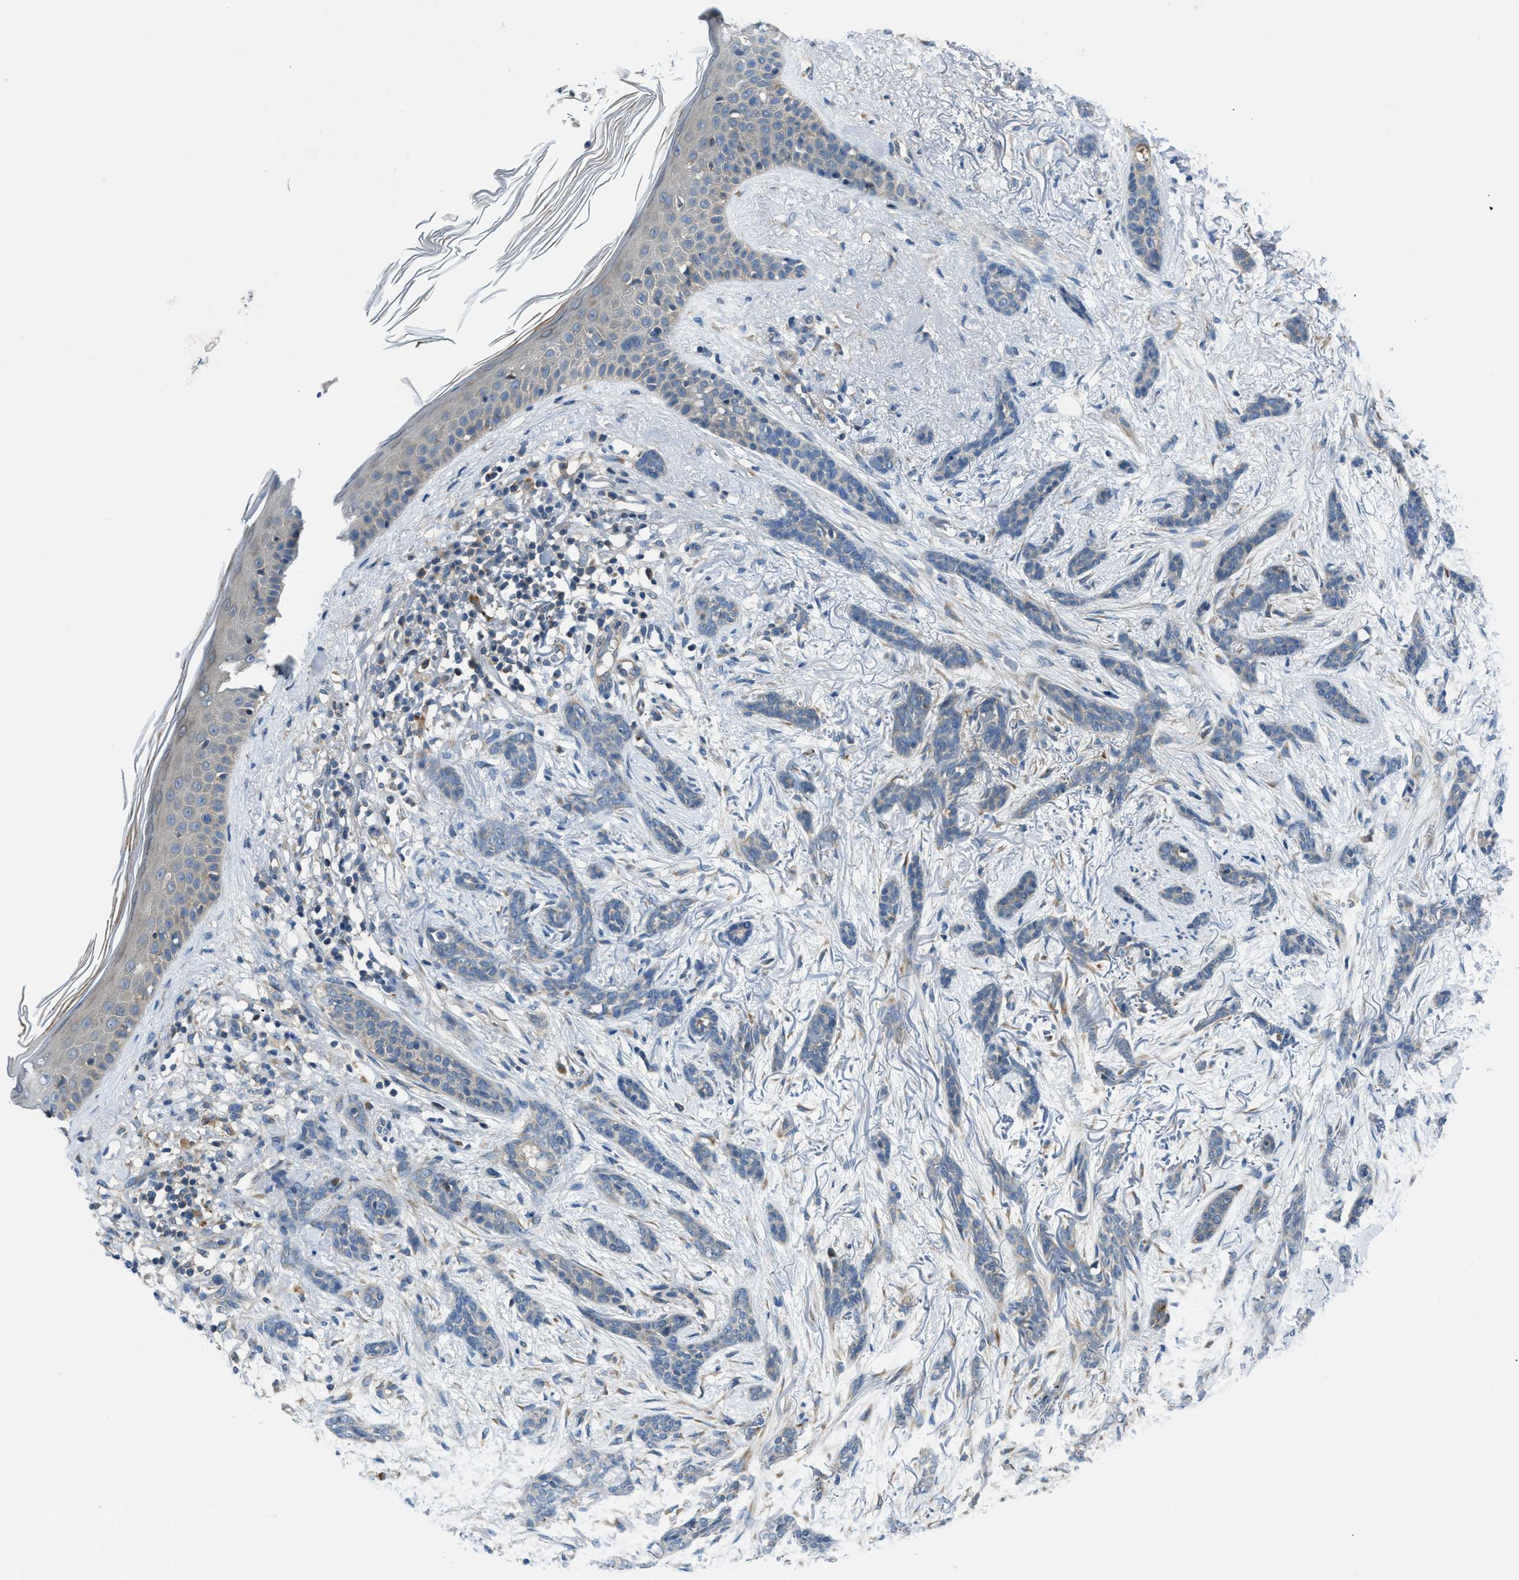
{"staining": {"intensity": "negative", "quantity": "none", "location": "none"}, "tissue": "skin cancer", "cell_type": "Tumor cells", "image_type": "cancer", "snomed": [{"axis": "morphology", "description": "Basal cell carcinoma"}, {"axis": "morphology", "description": "Adnexal tumor, benign"}, {"axis": "topography", "description": "Skin"}], "caption": "An image of human skin cancer (basal cell carcinoma) is negative for staining in tumor cells.", "gene": "MAP3K20", "patient": {"sex": "female", "age": 42}}